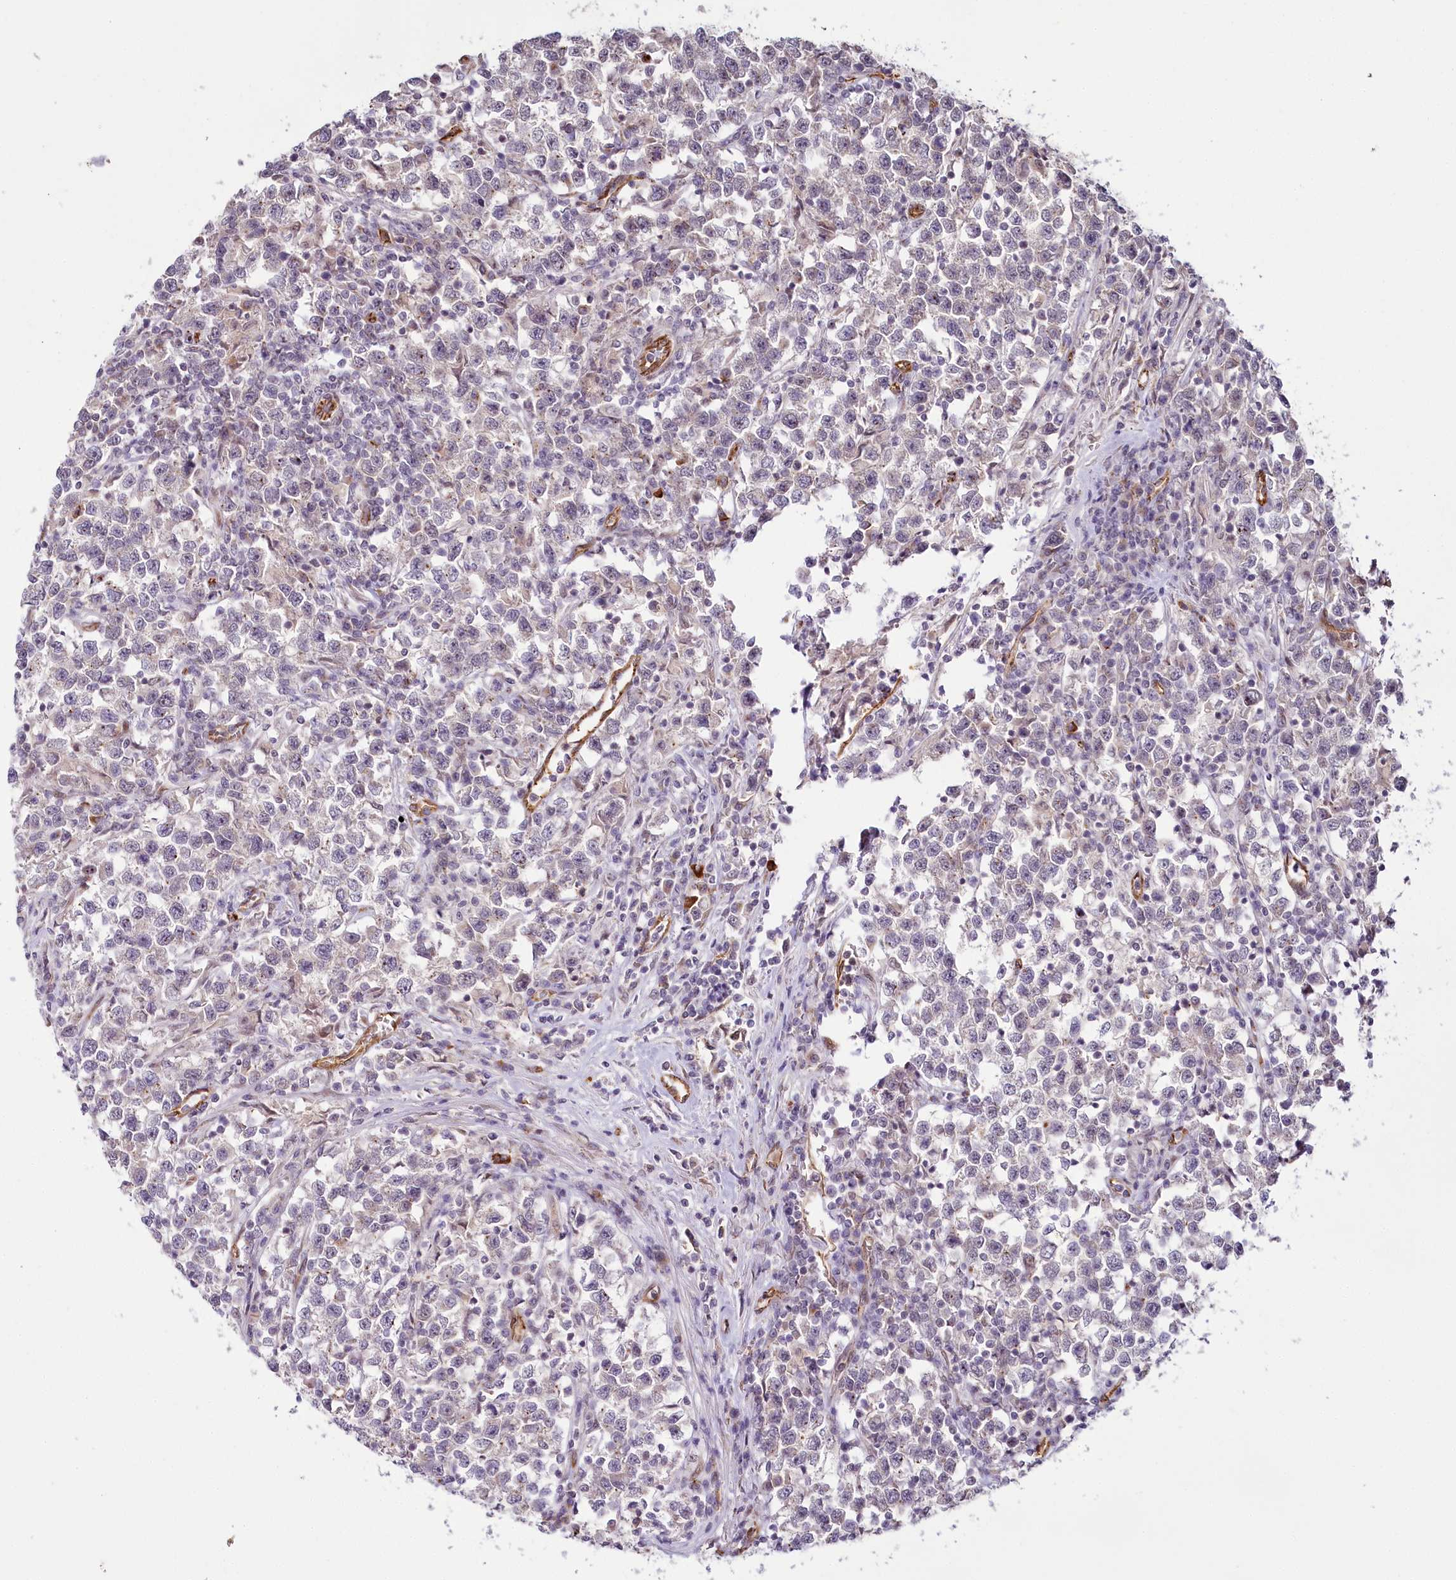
{"staining": {"intensity": "negative", "quantity": "none", "location": "none"}, "tissue": "testis cancer", "cell_type": "Tumor cells", "image_type": "cancer", "snomed": [{"axis": "morphology", "description": "Normal tissue, NOS"}, {"axis": "morphology", "description": "Seminoma, NOS"}, {"axis": "topography", "description": "Testis"}], "caption": "Protein analysis of seminoma (testis) reveals no significant positivity in tumor cells.", "gene": "ALKBH8", "patient": {"sex": "male", "age": 43}}